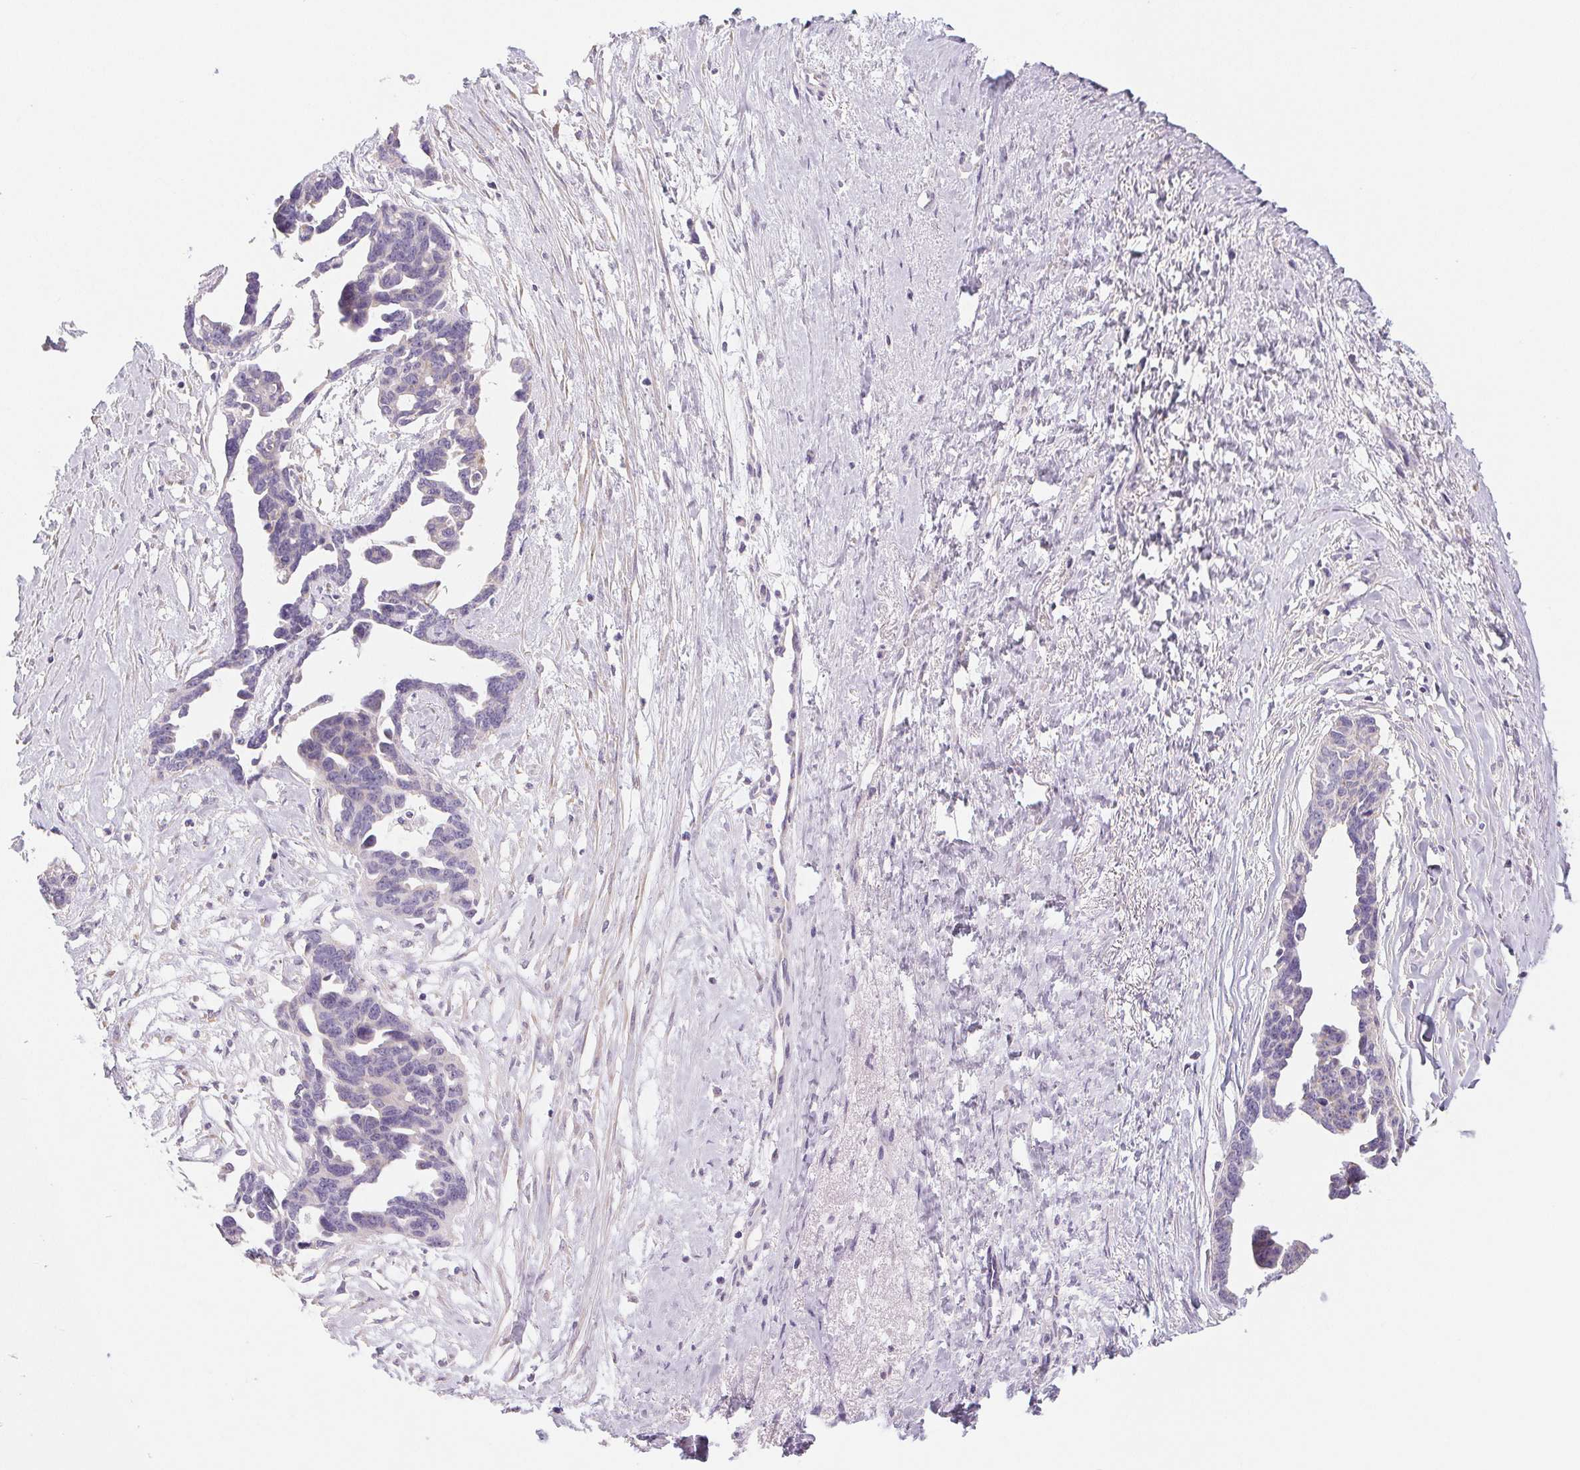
{"staining": {"intensity": "negative", "quantity": "none", "location": "none"}, "tissue": "ovarian cancer", "cell_type": "Tumor cells", "image_type": "cancer", "snomed": [{"axis": "morphology", "description": "Cystadenocarcinoma, serous, NOS"}, {"axis": "topography", "description": "Ovary"}], "caption": "This is an immunohistochemistry image of human serous cystadenocarcinoma (ovarian). There is no staining in tumor cells.", "gene": "SMYD1", "patient": {"sex": "female", "age": 69}}